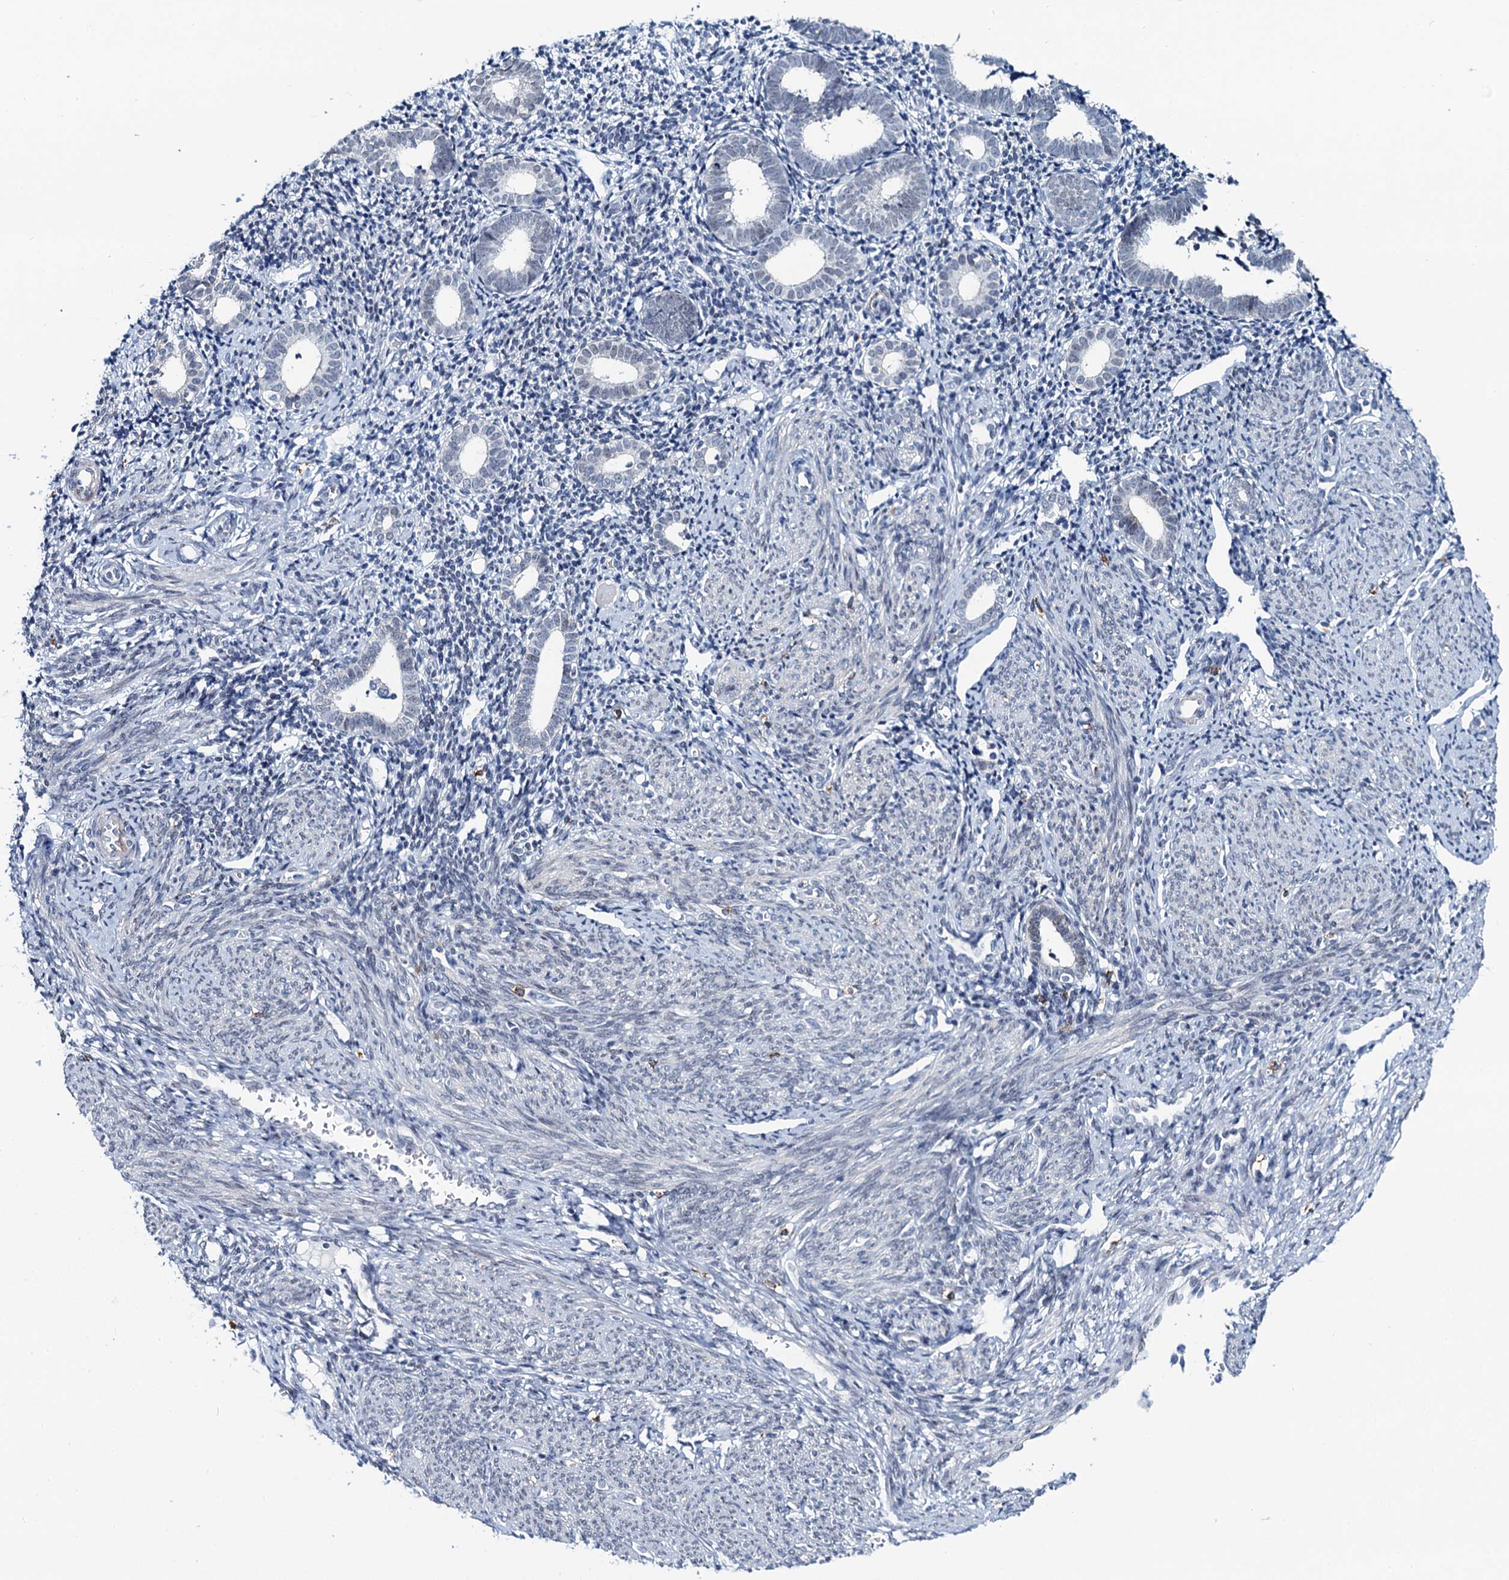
{"staining": {"intensity": "negative", "quantity": "none", "location": "none"}, "tissue": "endometrium", "cell_type": "Cells in endometrial stroma", "image_type": "normal", "snomed": [{"axis": "morphology", "description": "Normal tissue, NOS"}, {"axis": "topography", "description": "Endometrium"}], "caption": "Immunohistochemistry (IHC) histopathology image of unremarkable endometrium: human endometrium stained with DAB exhibits no significant protein expression in cells in endometrial stroma. The staining was performed using DAB to visualize the protein expression in brown, while the nuclei were stained in blue with hematoxylin (Magnification: 20x).", "gene": "TOX3", "patient": {"sex": "female", "age": 56}}